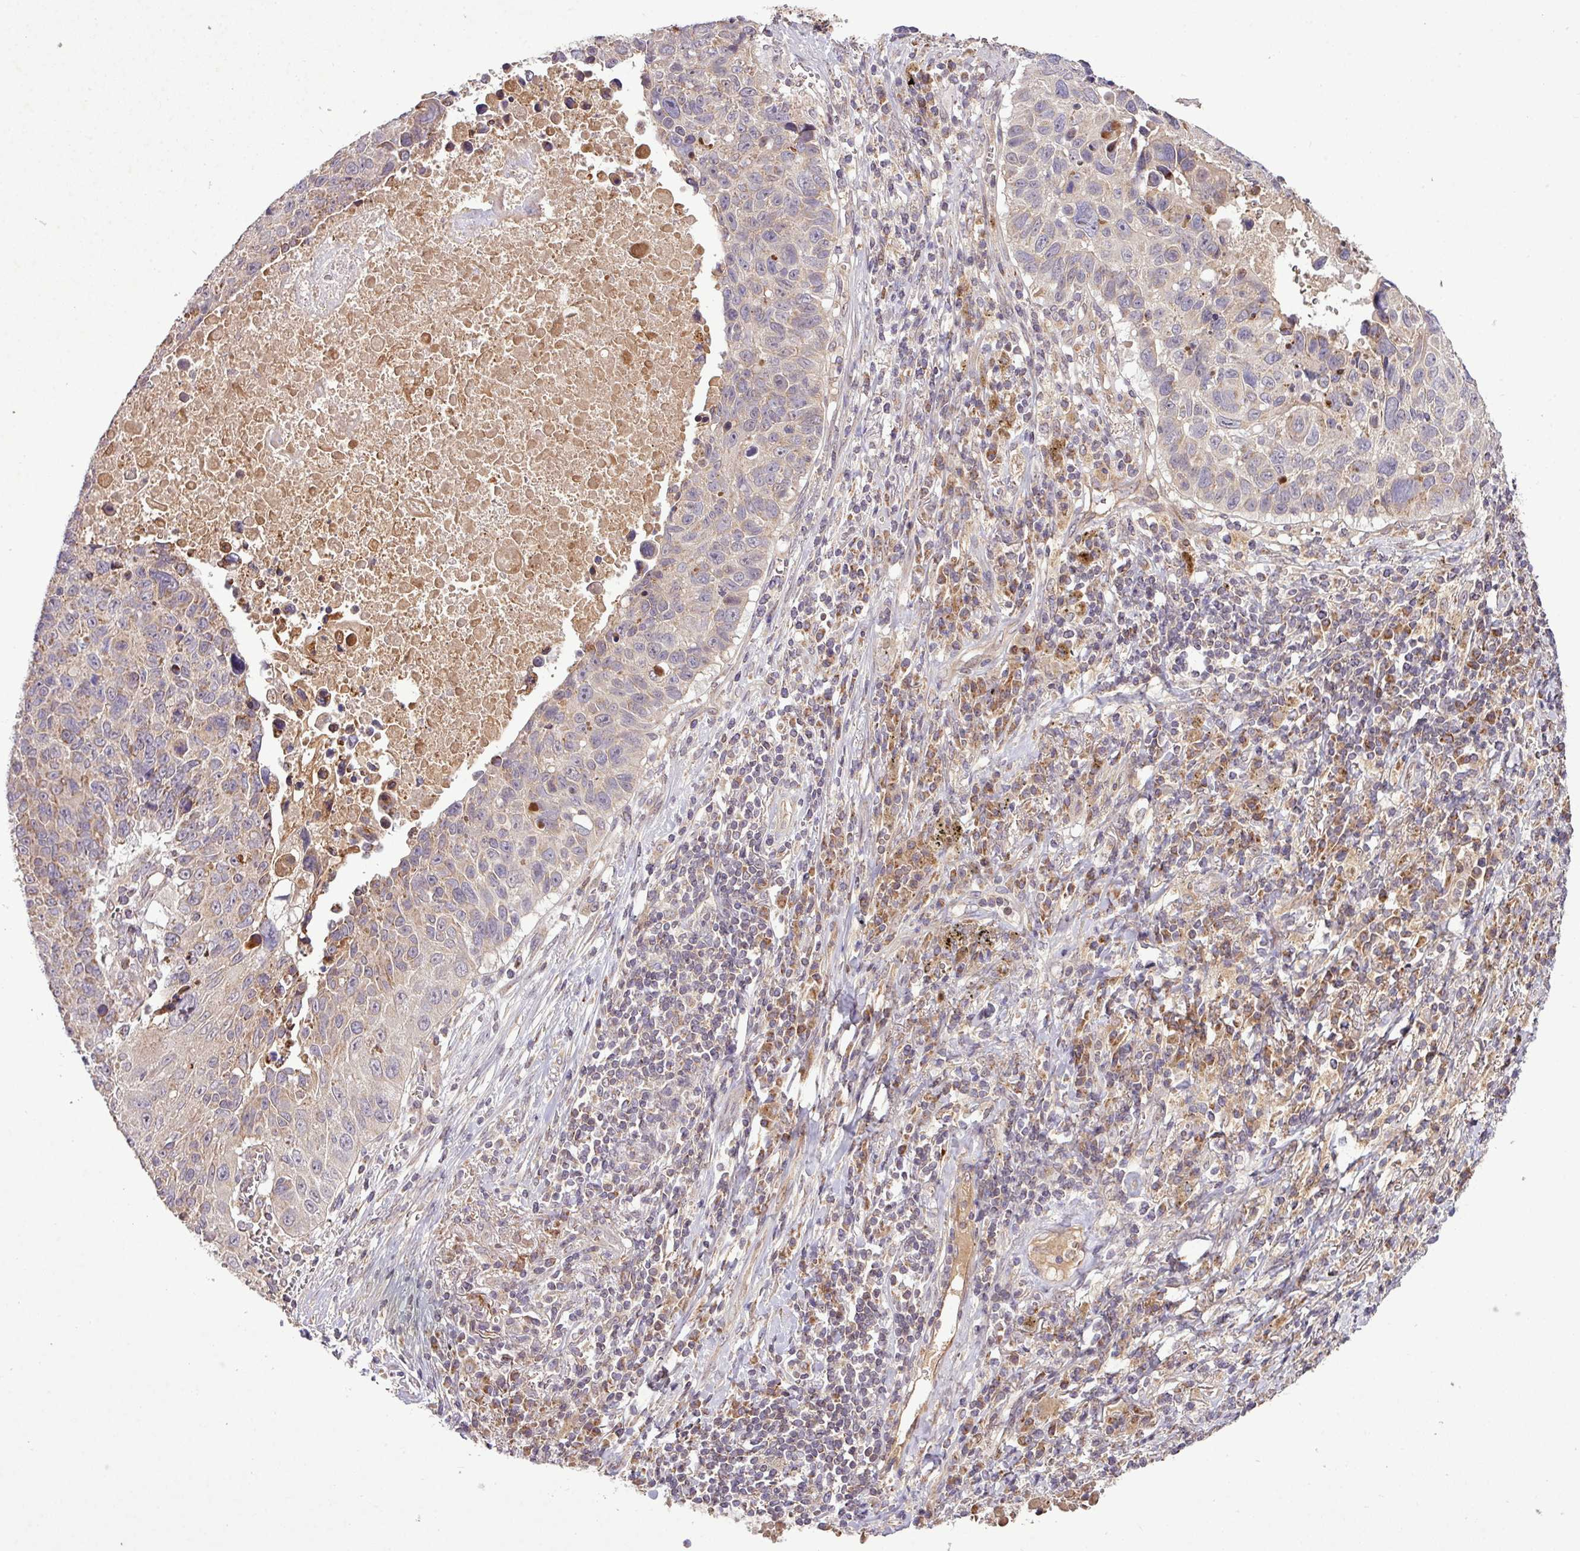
{"staining": {"intensity": "negative", "quantity": "none", "location": "none"}, "tissue": "lung cancer", "cell_type": "Tumor cells", "image_type": "cancer", "snomed": [{"axis": "morphology", "description": "Squamous cell carcinoma, NOS"}, {"axis": "topography", "description": "Lung"}], "caption": "This is a micrograph of IHC staining of lung cancer, which shows no positivity in tumor cells.", "gene": "YPEL3", "patient": {"sex": "male", "age": 66}}